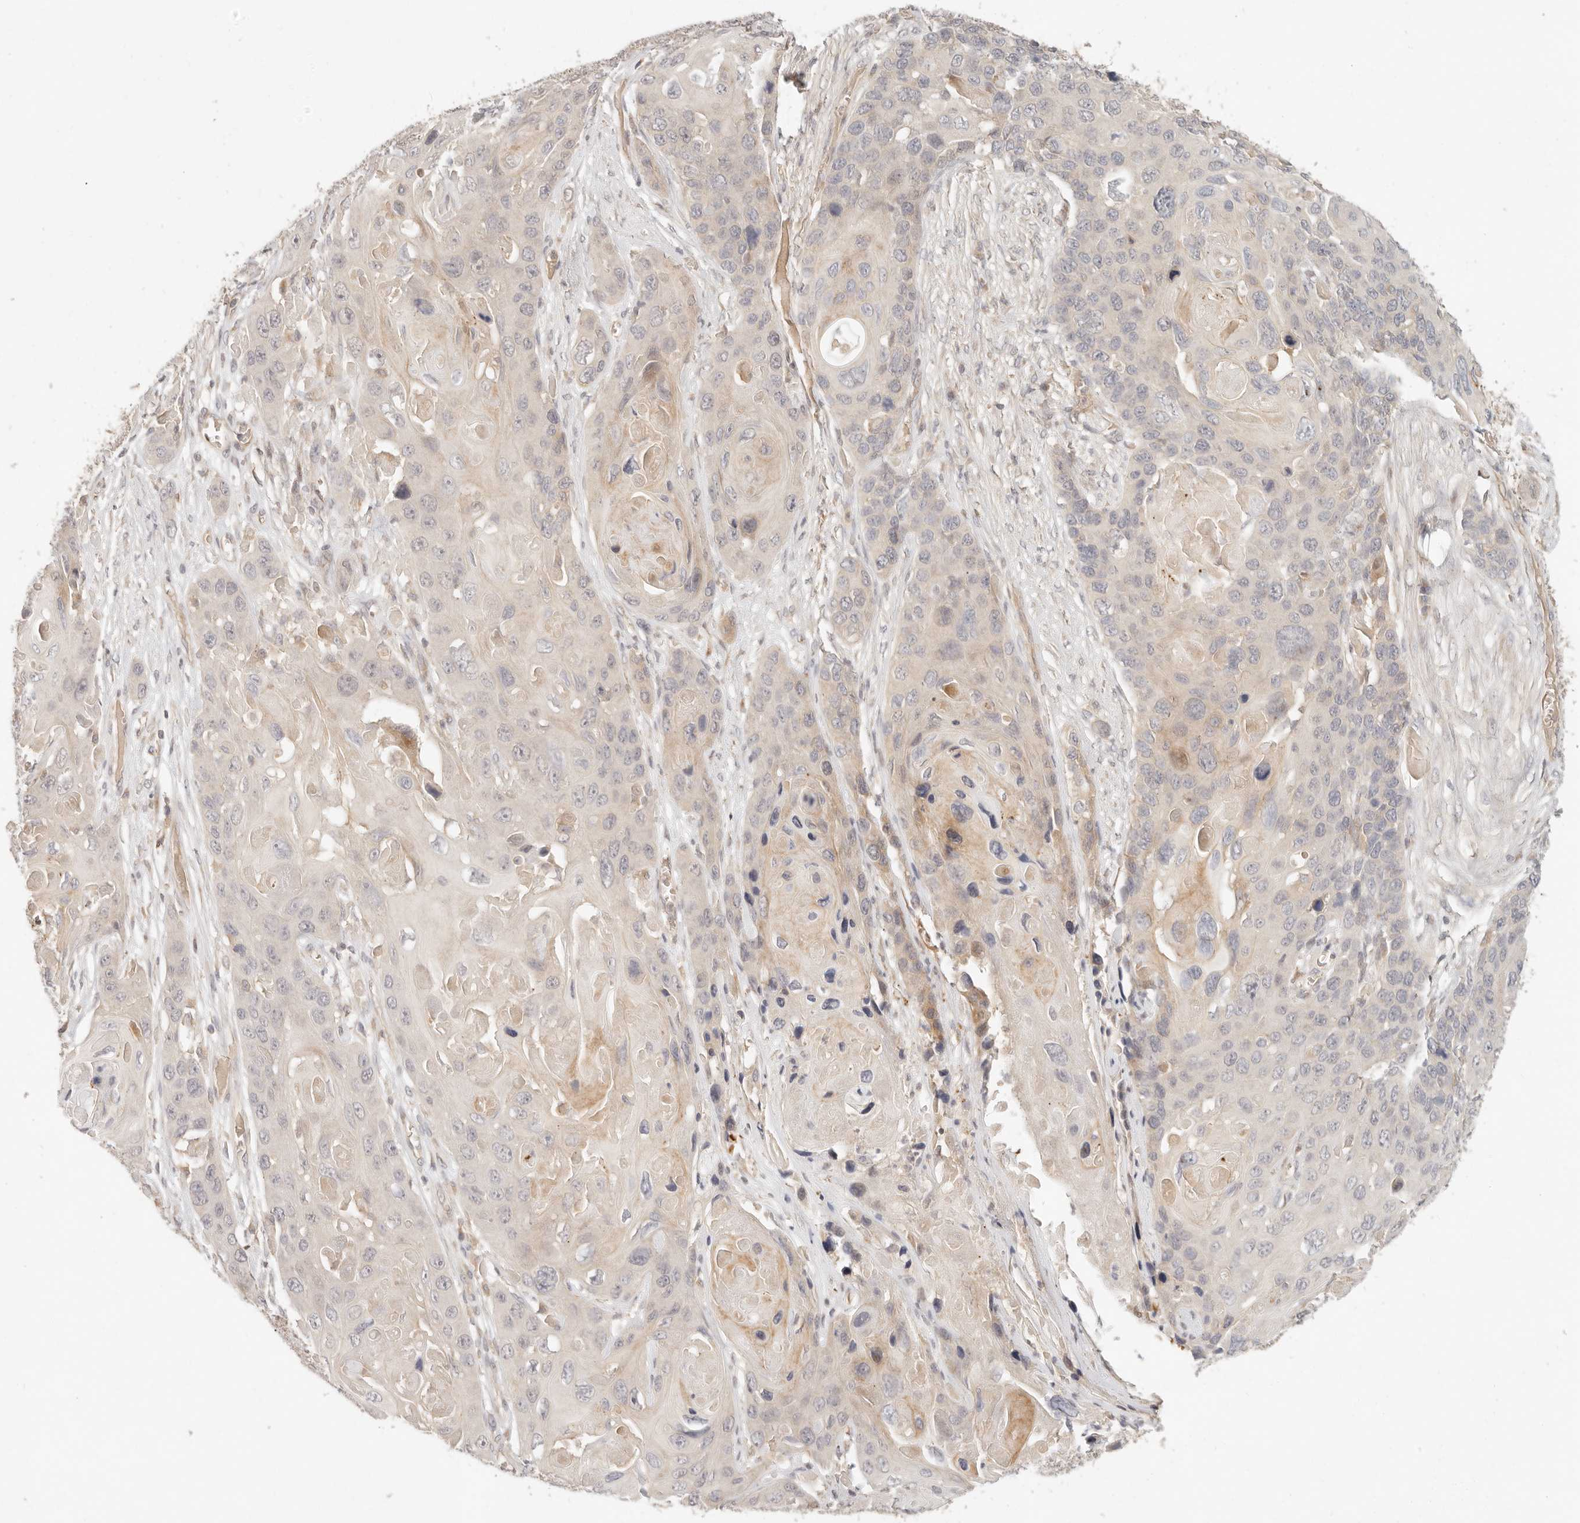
{"staining": {"intensity": "weak", "quantity": "<25%", "location": "cytoplasmic/membranous"}, "tissue": "skin cancer", "cell_type": "Tumor cells", "image_type": "cancer", "snomed": [{"axis": "morphology", "description": "Squamous cell carcinoma, NOS"}, {"axis": "topography", "description": "Skin"}], "caption": "A histopathology image of skin squamous cell carcinoma stained for a protein demonstrates no brown staining in tumor cells.", "gene": "PPP1R3B", "patient": {"sex": "male", "age": 55}}